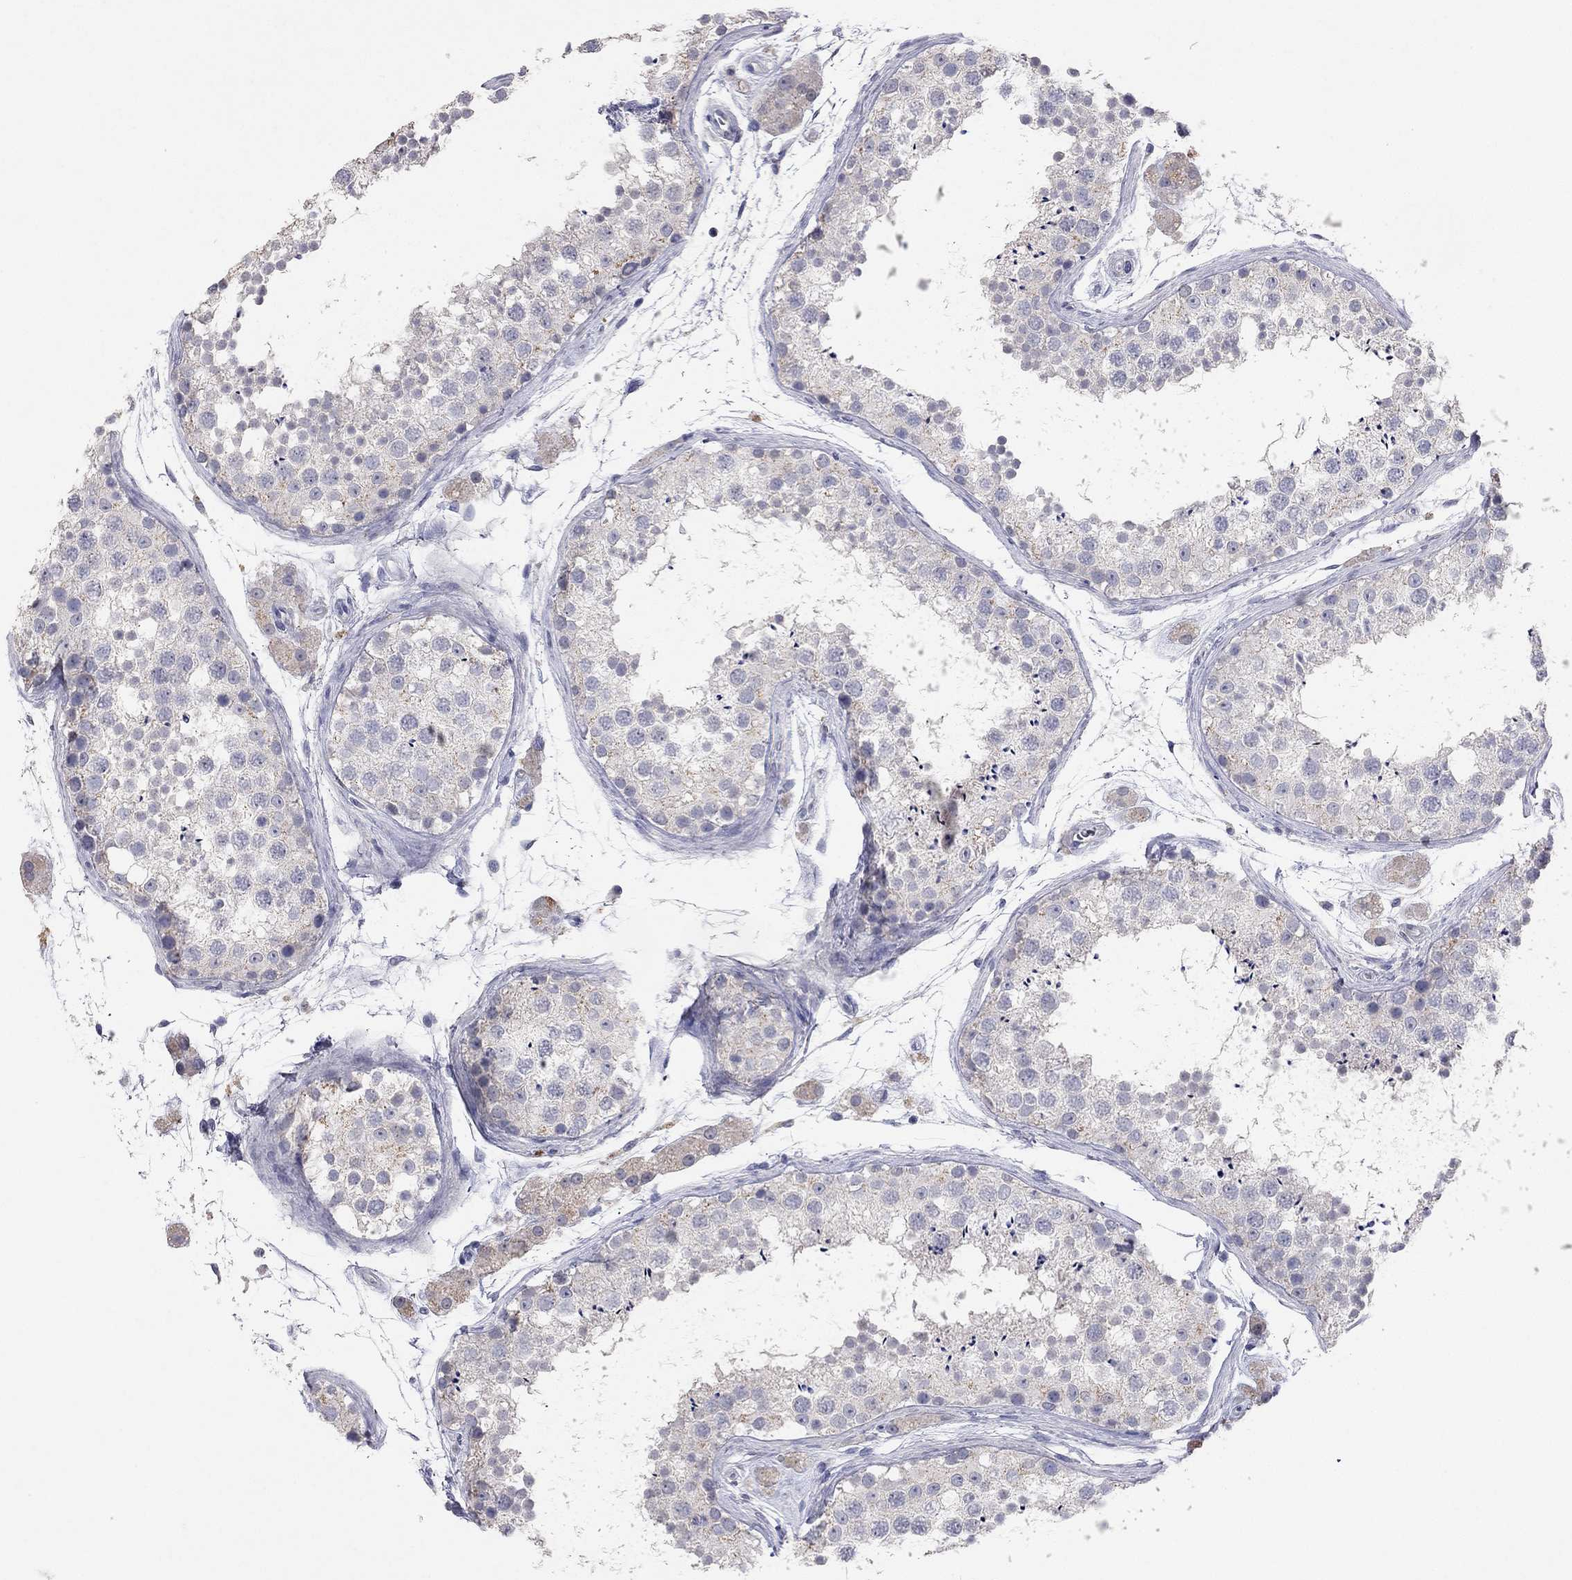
{"staining": {"intensity": "weak", "quantity": "<25%", "location": "cytoplasmic/membranous"}, "tissue": "testis", "cell_type": "Cells in seminiferous ducts", "image_type": "normal", "snomed": [{"axis": "morphology", "description": "Normal tissue, NOS"}, {"axis": "topography", "description": "Testis"}], "caption": "Benign testis was stained to show a protein in brown. There is no significant positivity in cells in seminiferous ducts.", "gene": "MMP13", "patient": {"sex": "male", "age": 41}}